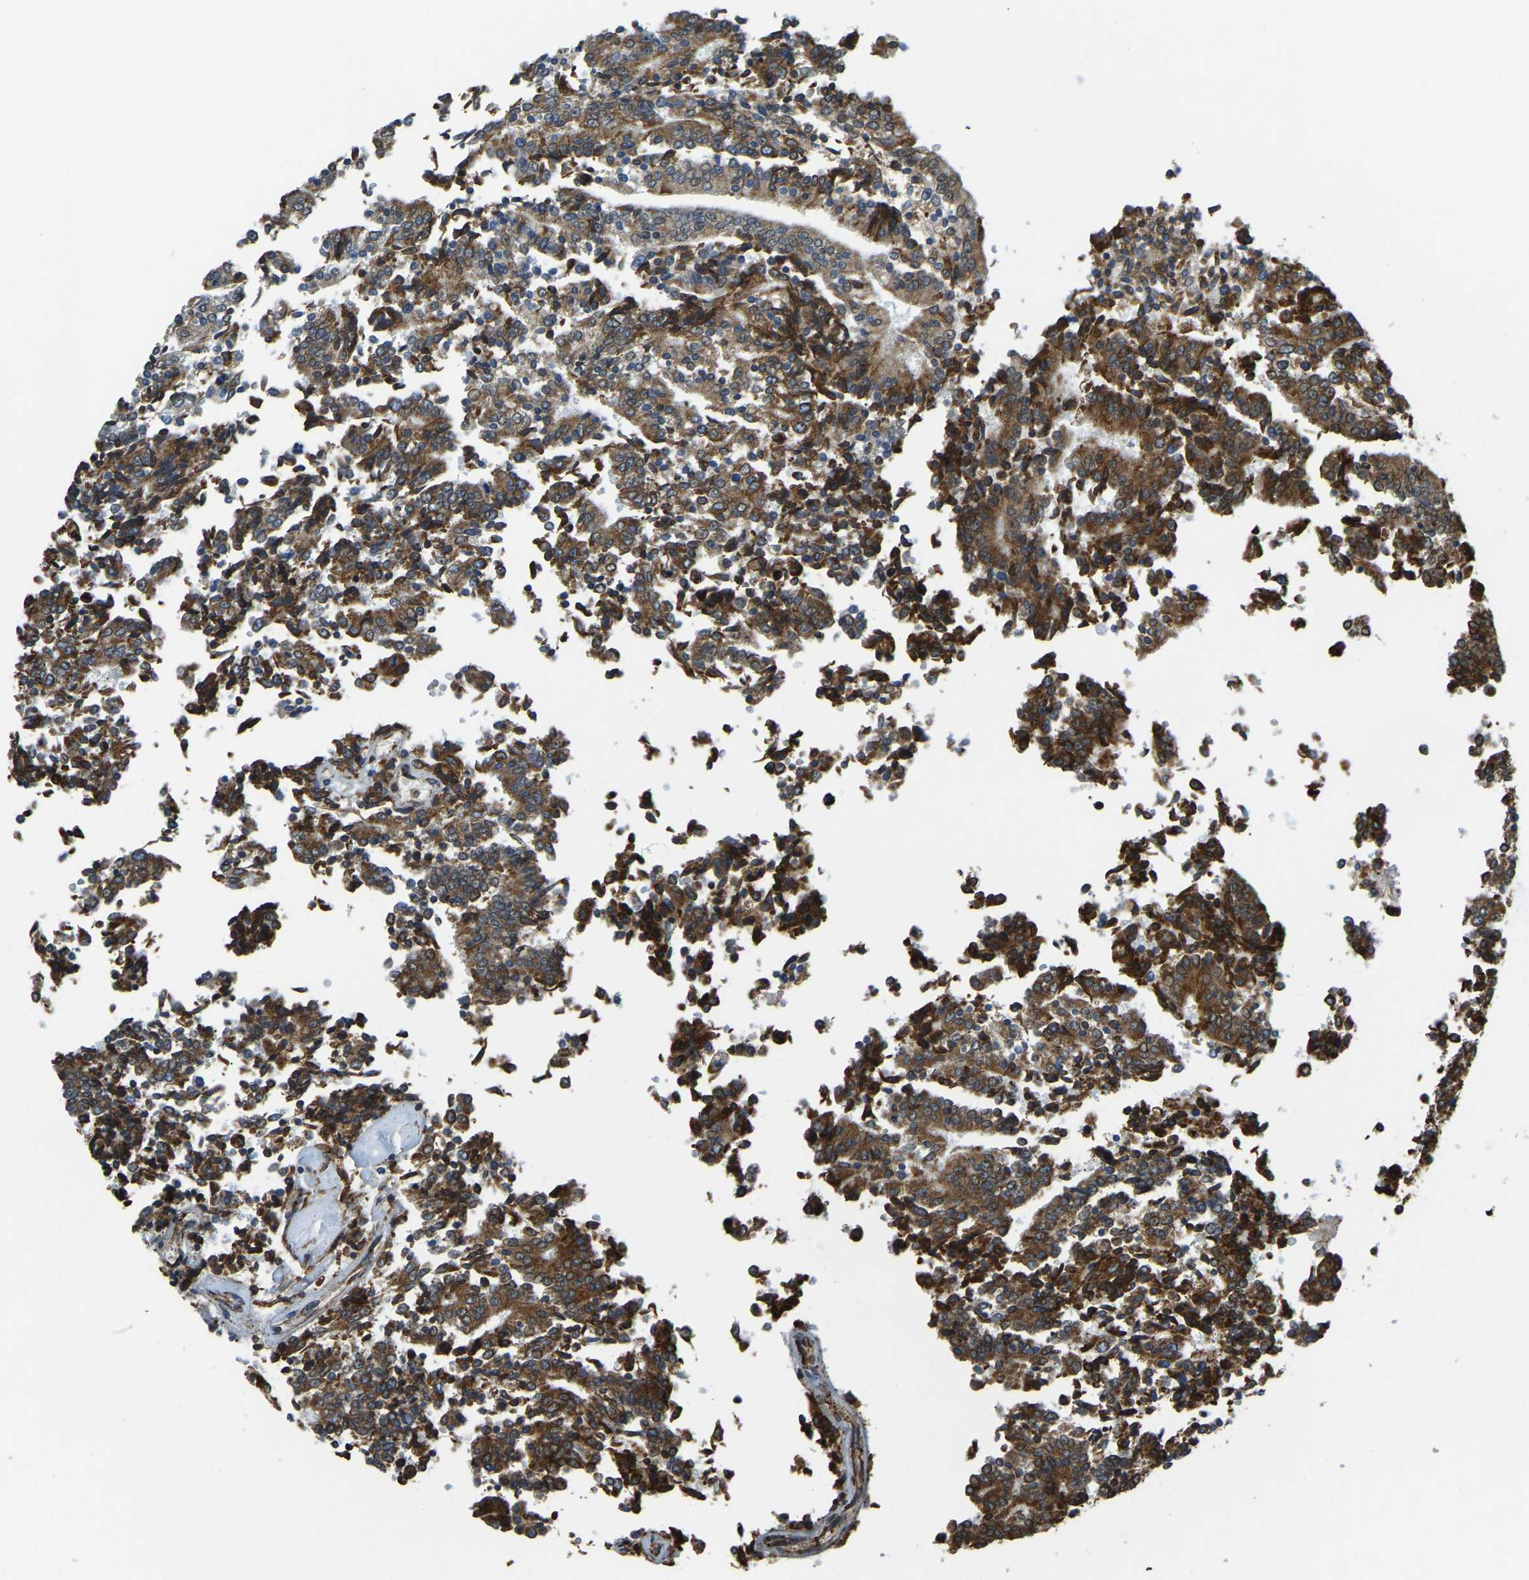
{"staining": {"intensity": "strong", "quantity": ">75%", "location": "cytoplasmic/membranous"}, "tissue": "prostate cancer", "cell_type": "Tumor cells", "image_type": "cancer", "snomed": [{"axis": "morphology", "description": "Normal tissue, NOS"}, {"axis": "morphology", "description": "Adenocarcinoma, High grade"}, {"axis": "topography", "description": "Prostate"}, {"axis": "topography", "description": "Seminal veicle"}], "caption": "The photomicrograph exhibits immunohistochemical staining of prostate cancer. There is strong cytoplasmic/membranous positivity is present in about >75% of tumor cells. (DAB (3,3'-diaminobenzidine) IHC with brightfield microscopy, high magnification).", "gene": "RNF115", "patient": {"sex": "male", "age": 55}}